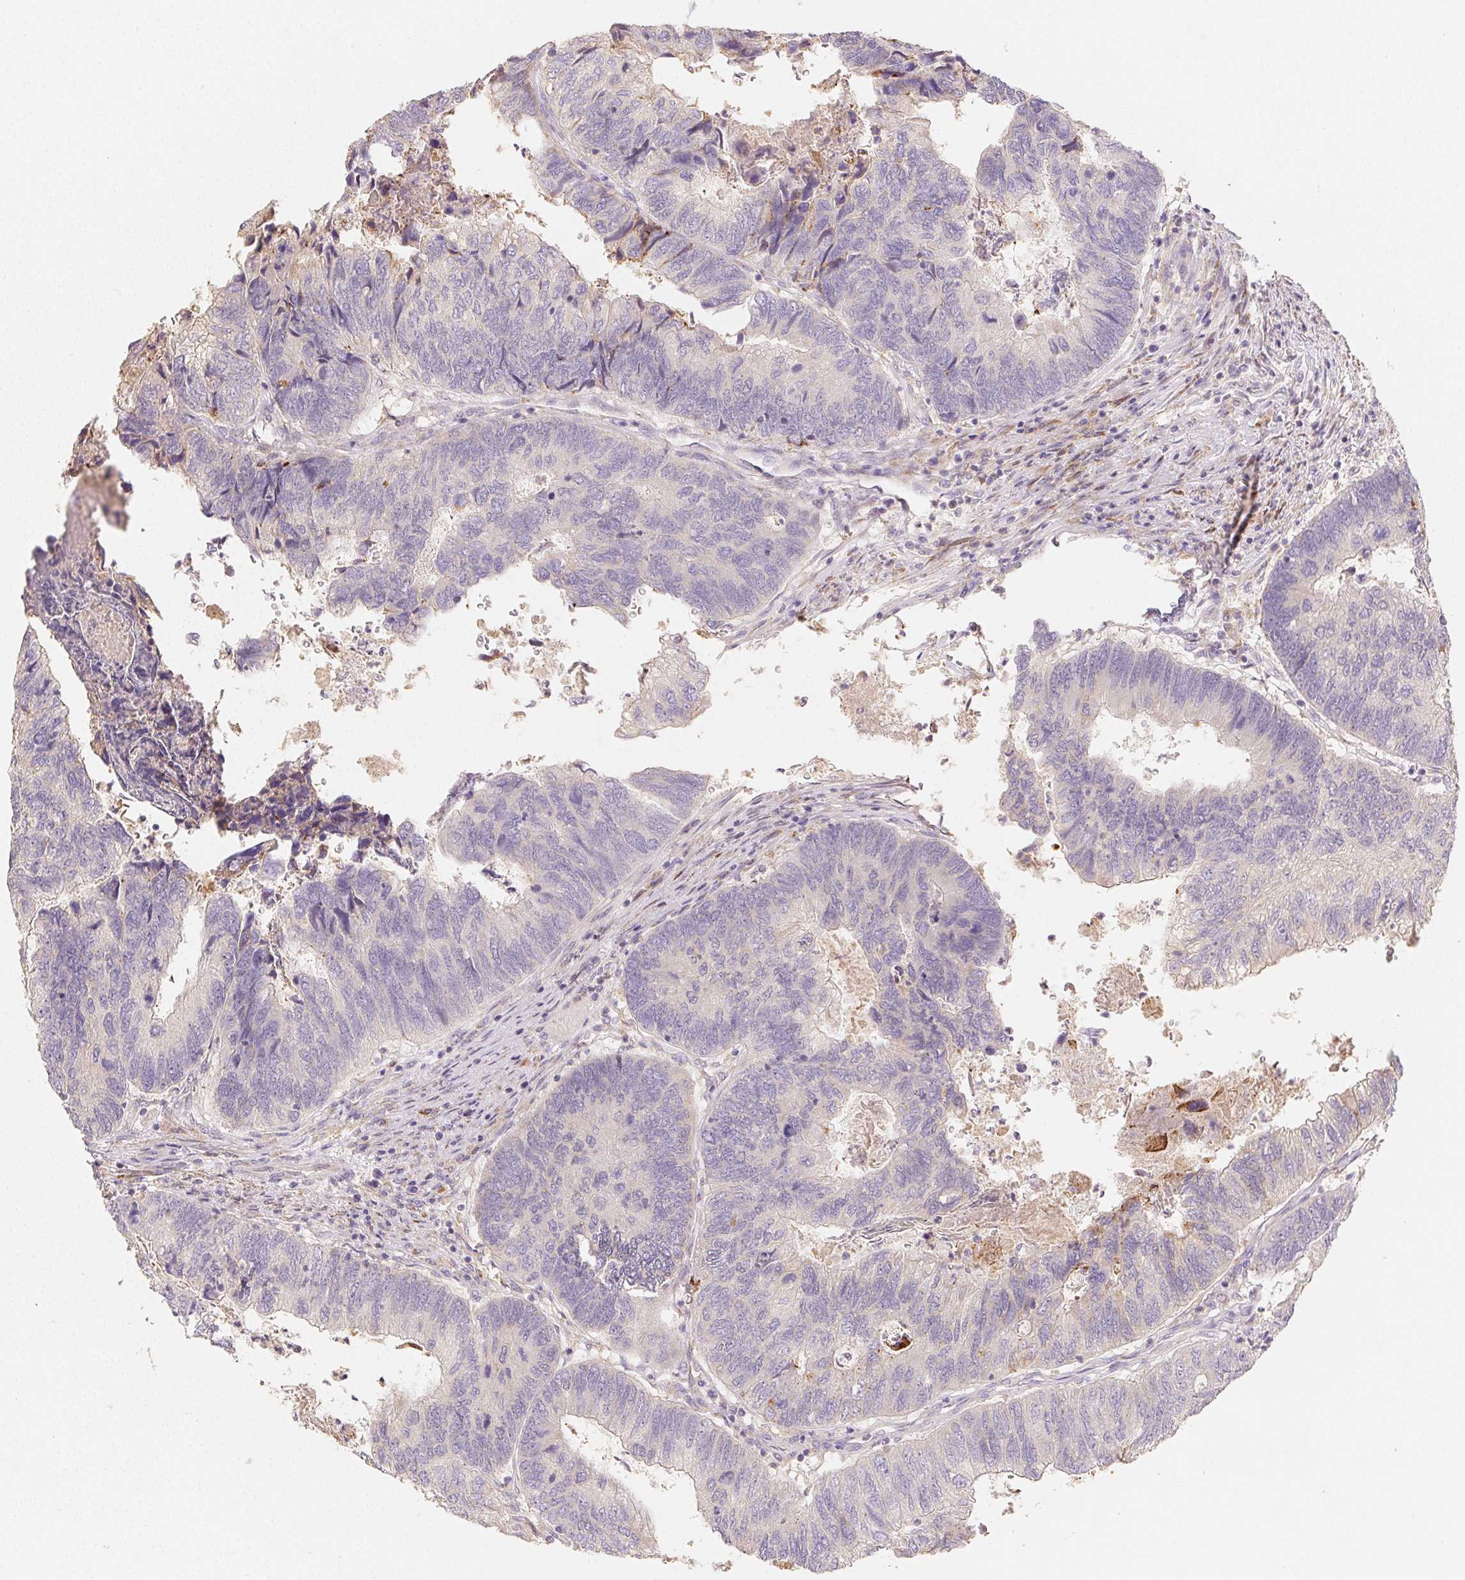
{"staining": {"intensity": "negative", "quantity": "none", "location": "none"}, "tissue": "colorectal cancer", "cell_type": "Tumor cells", "image_type": "cancer", "snomed": [{"axis": "morphology", "description": "Adenocarcinoma, NOS"}, {"axis": "topography", "description": "Colon"}], "caption": "A photomicrograph of human colorectal cancer is negative for staining in tumor cells. The staining was performed using DAB (3,3'-diaminobenzidine) to visualize the protein expression in brown, while the nuclei were stained in blue with hematoxylin (Magnification: 20x).", "gene": "ACVR1B", "patient": {"sex": "female", "age": 67}}